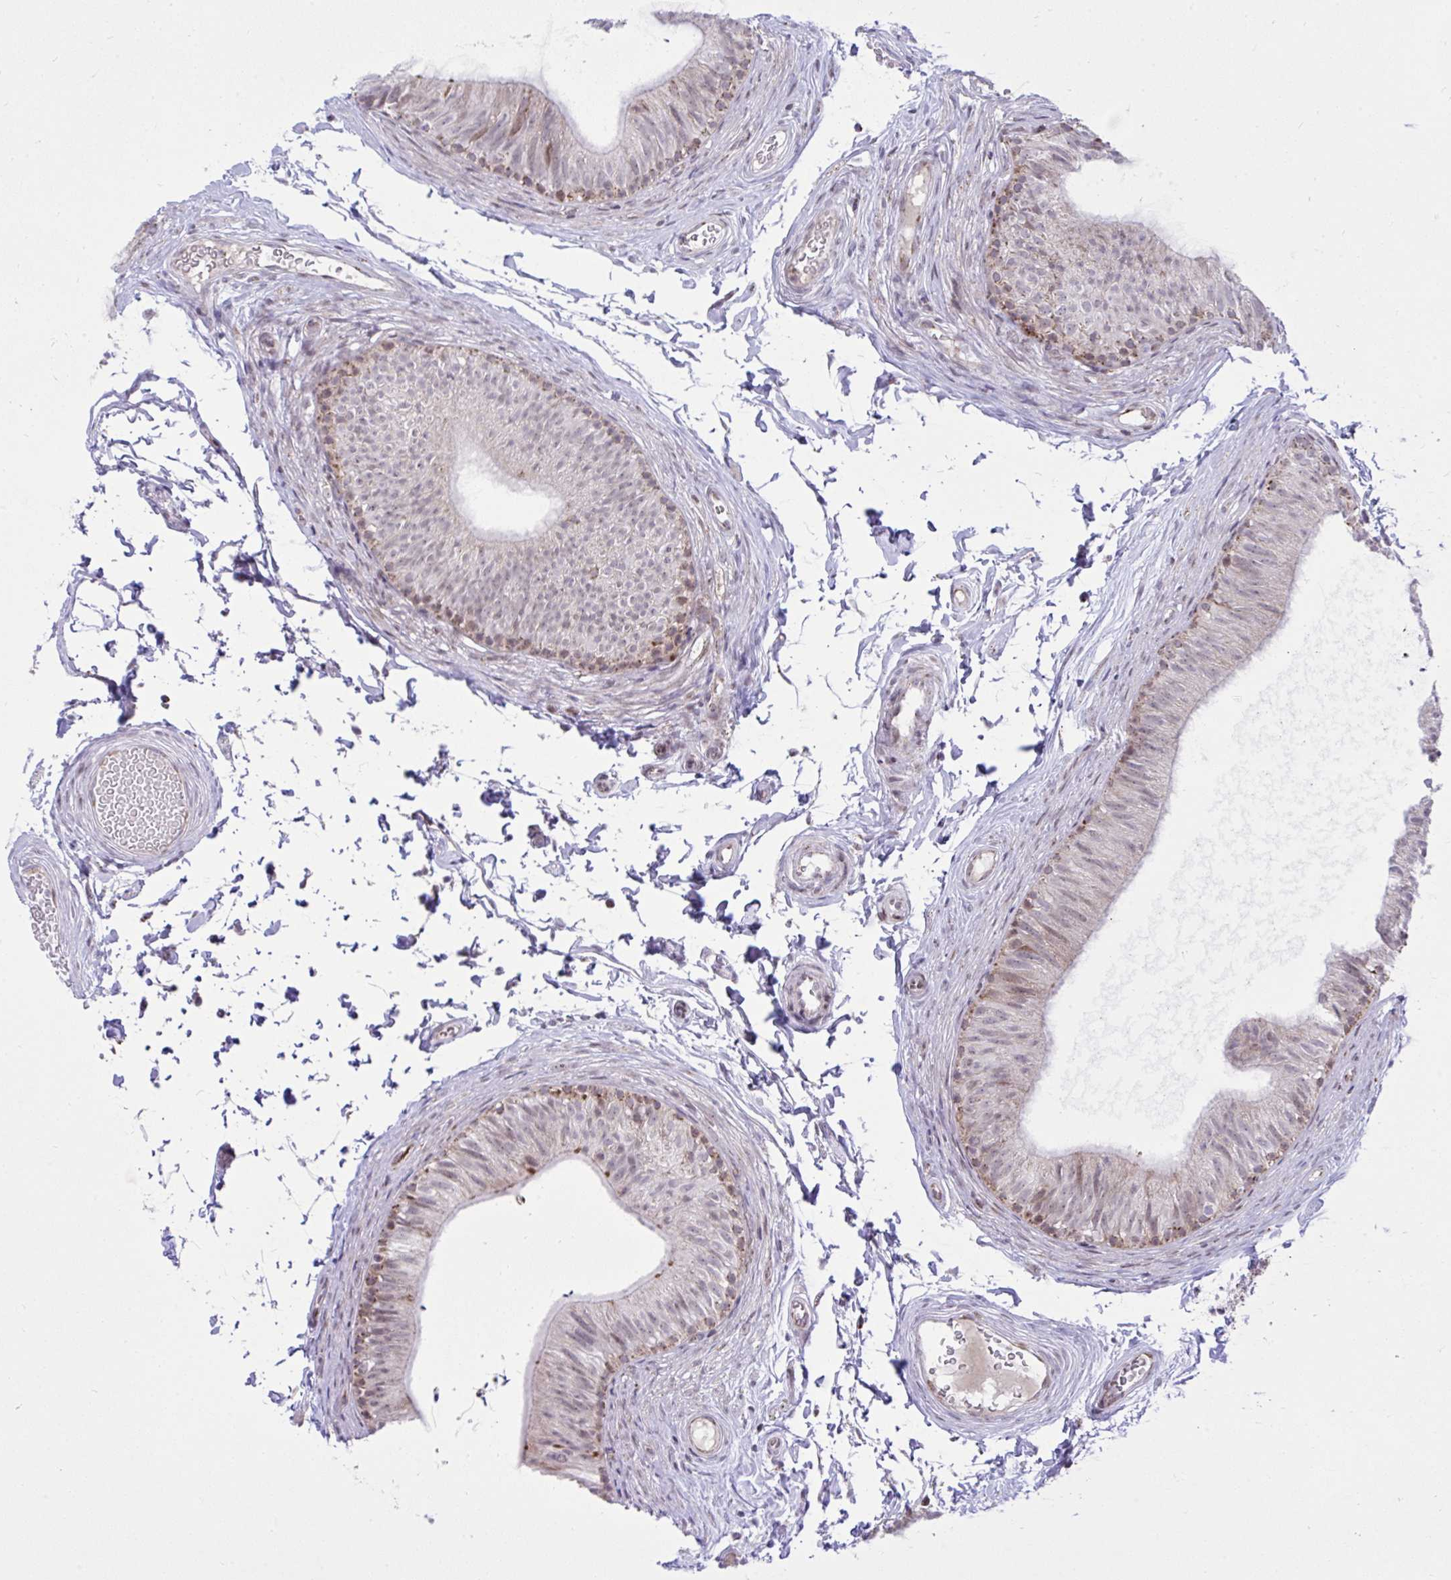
{"staining": {"intensity": "moderate", "quantity": "25%-75%", "location": "cytoplasmic/membranous"}, "tissue": "epididymis", "cell_type": "Glandular cells", "image_type": "normal", "snomed": [{"axis": "morphology", "description": "Normal tissue, NOS"}, {"axis": "topography", "description": "Epididymis, spermatic cord, NOS"}, {"axis": "topography", "description": "Epididymis"}, {"axis": "topography", "description": "Peripheral nerve tissue"}], "caption": "DAB immunohistochemical staining of normal epididymis demonstrates moderate cytoplasmic/membranous protein positivity in approximately 25%-75% of glandular cells.", "gene": "ZNF362", "patient": {"sex": "male", "age": 29}}